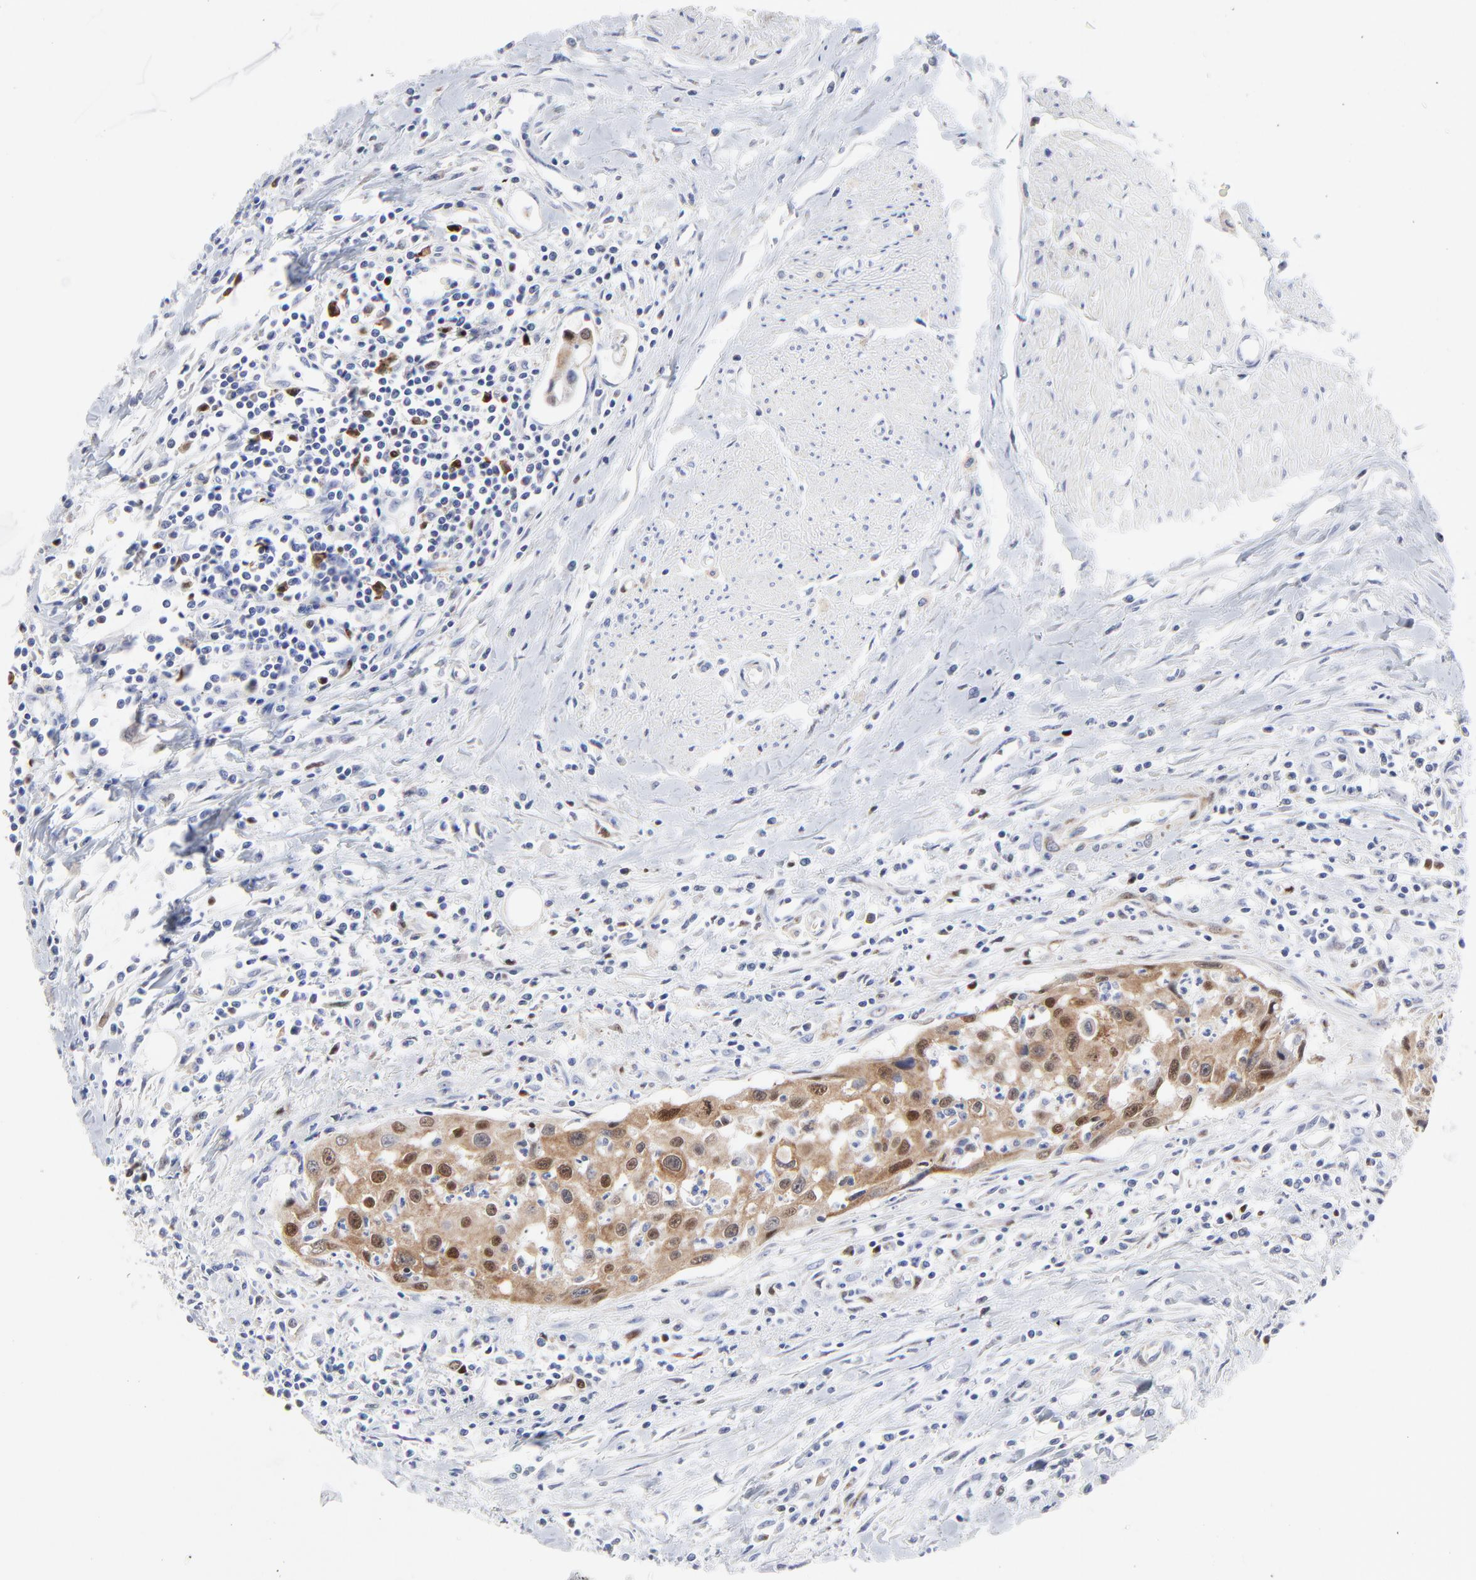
{"staining": {"intensity": "moderate", "quantity": ">75%", "location": "cytoplasmic/membranous,nuclear"}, "tissue": "urothelial cancer", "cell_type": "Tumor cells", "image_type": "cancer", "snomed": [{"axis": "morphology", "description": "Urothelial carcinoma, High grade"}, {"axis": "topography", "description": "Urinary bladder"}], "caption": "High-magnification brightfield microscopy of high-grade urothelial carcinoma stained with DAB (3,3'-diaminobenzidine) (brown) and counterstained with hematoxylin (blue). tumor cells exhibit moderate cytoplasmic/membranous and nuclear staining is appreciated in about>75% of cells. The staining is performed using DAB brown chromogen to label protein expression. The nuclei are counter-stained blue using hematoxylin.", "gene": "NCAPH", "patient": {"sex": "male", "age": 66}}